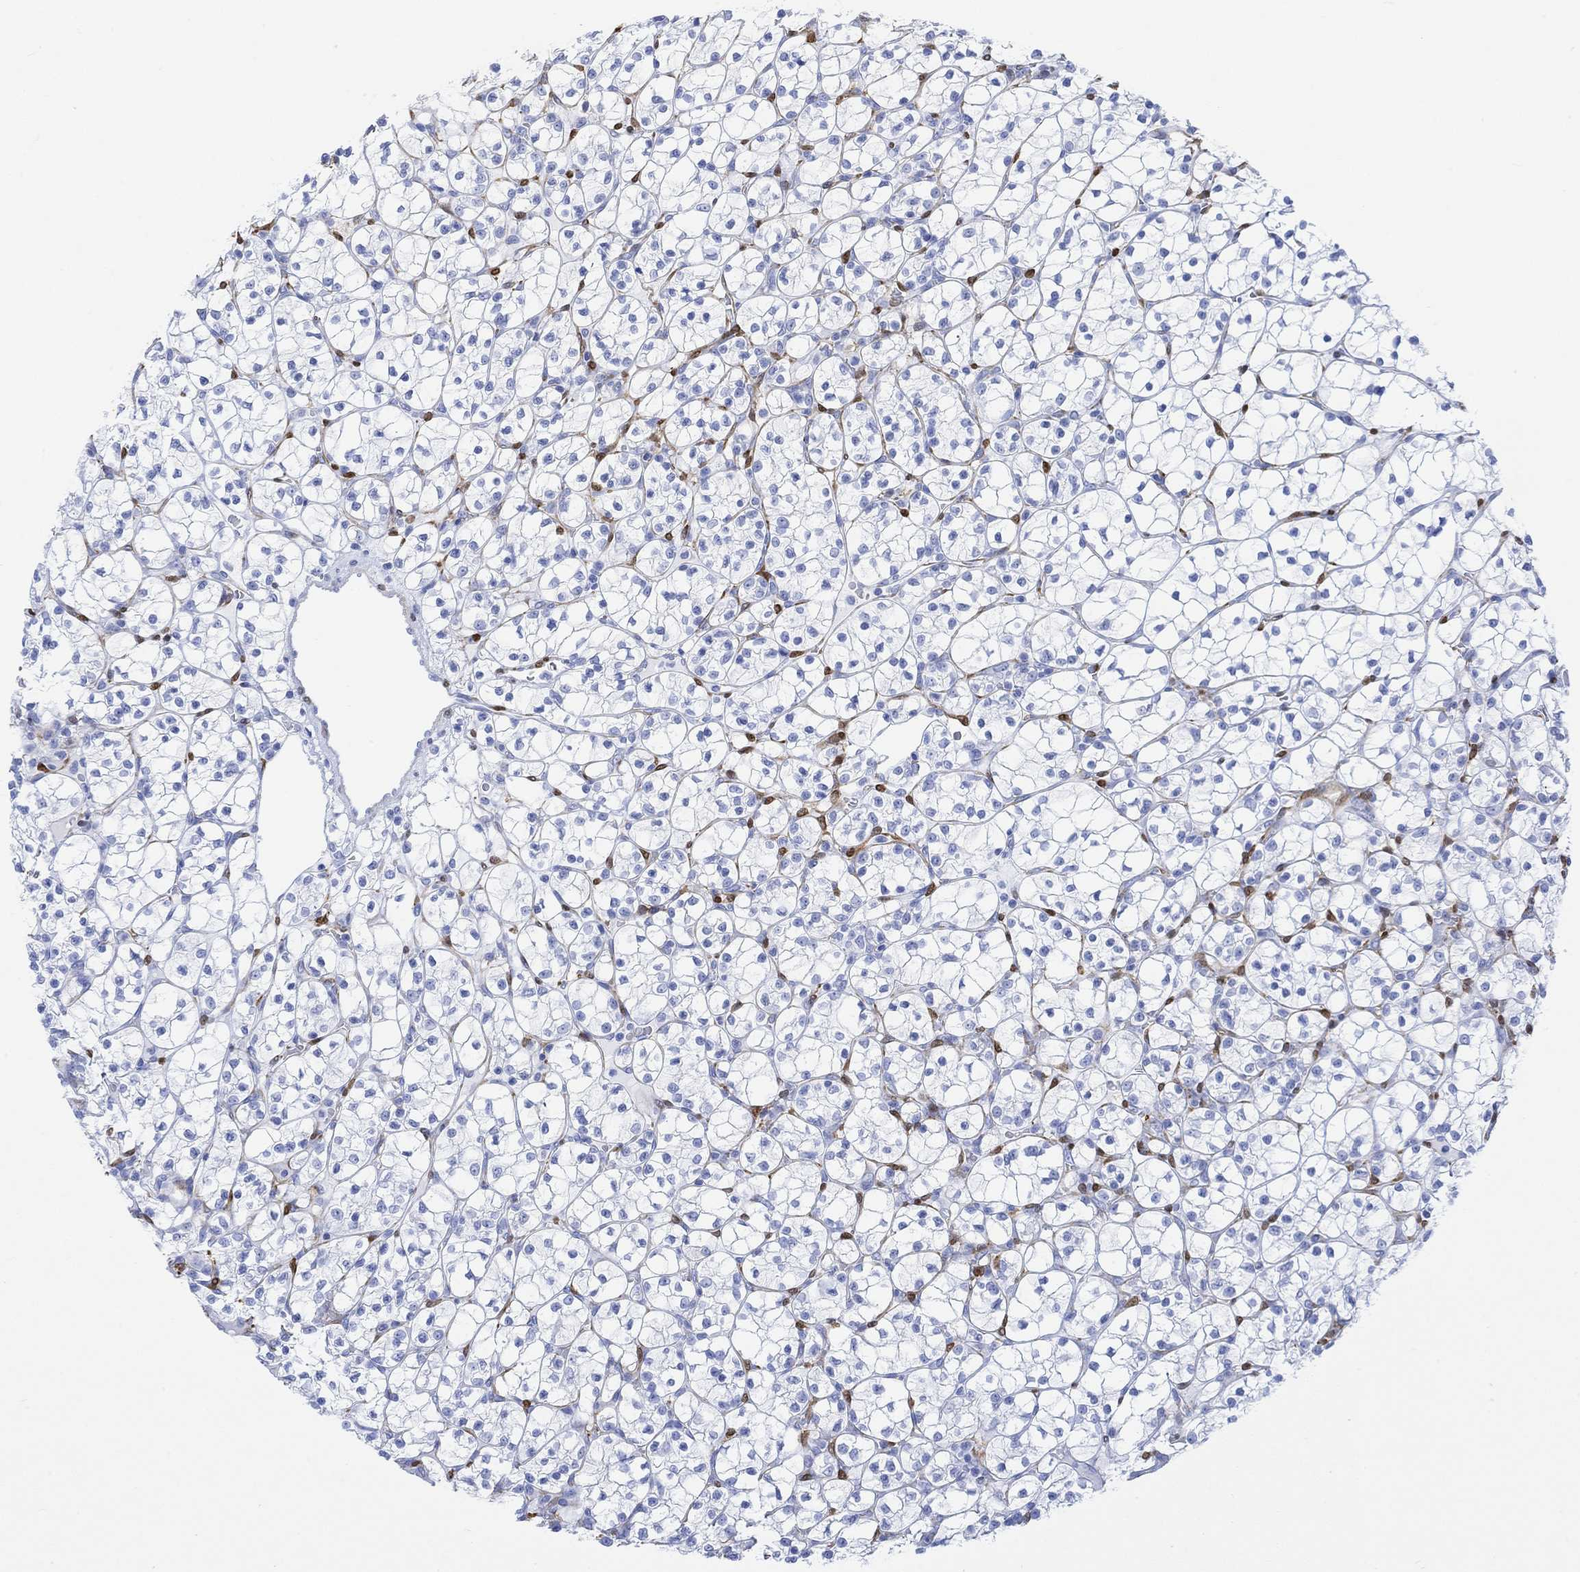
{"staining": {"intensity": "negative", "quantity": "none", "location": "none"}, "tissue": "renal cancer", "cell_type": "Tumor cells", "image_type": "cancer", "snomed": [{"axis": "morphology", "description": "Adenocarcinoma, NOS"}, {"axis": "topography", "description": "Kidney"}], "caption": "High magnification brightfield microscopy of renal adenocarcinoma stained with DAB (brown) and counterstained with hematoxylin (blue): tumor cells show no significant positivity.", "gene": "TPPP3", "patient": {"sex": "female", "age": 89}}